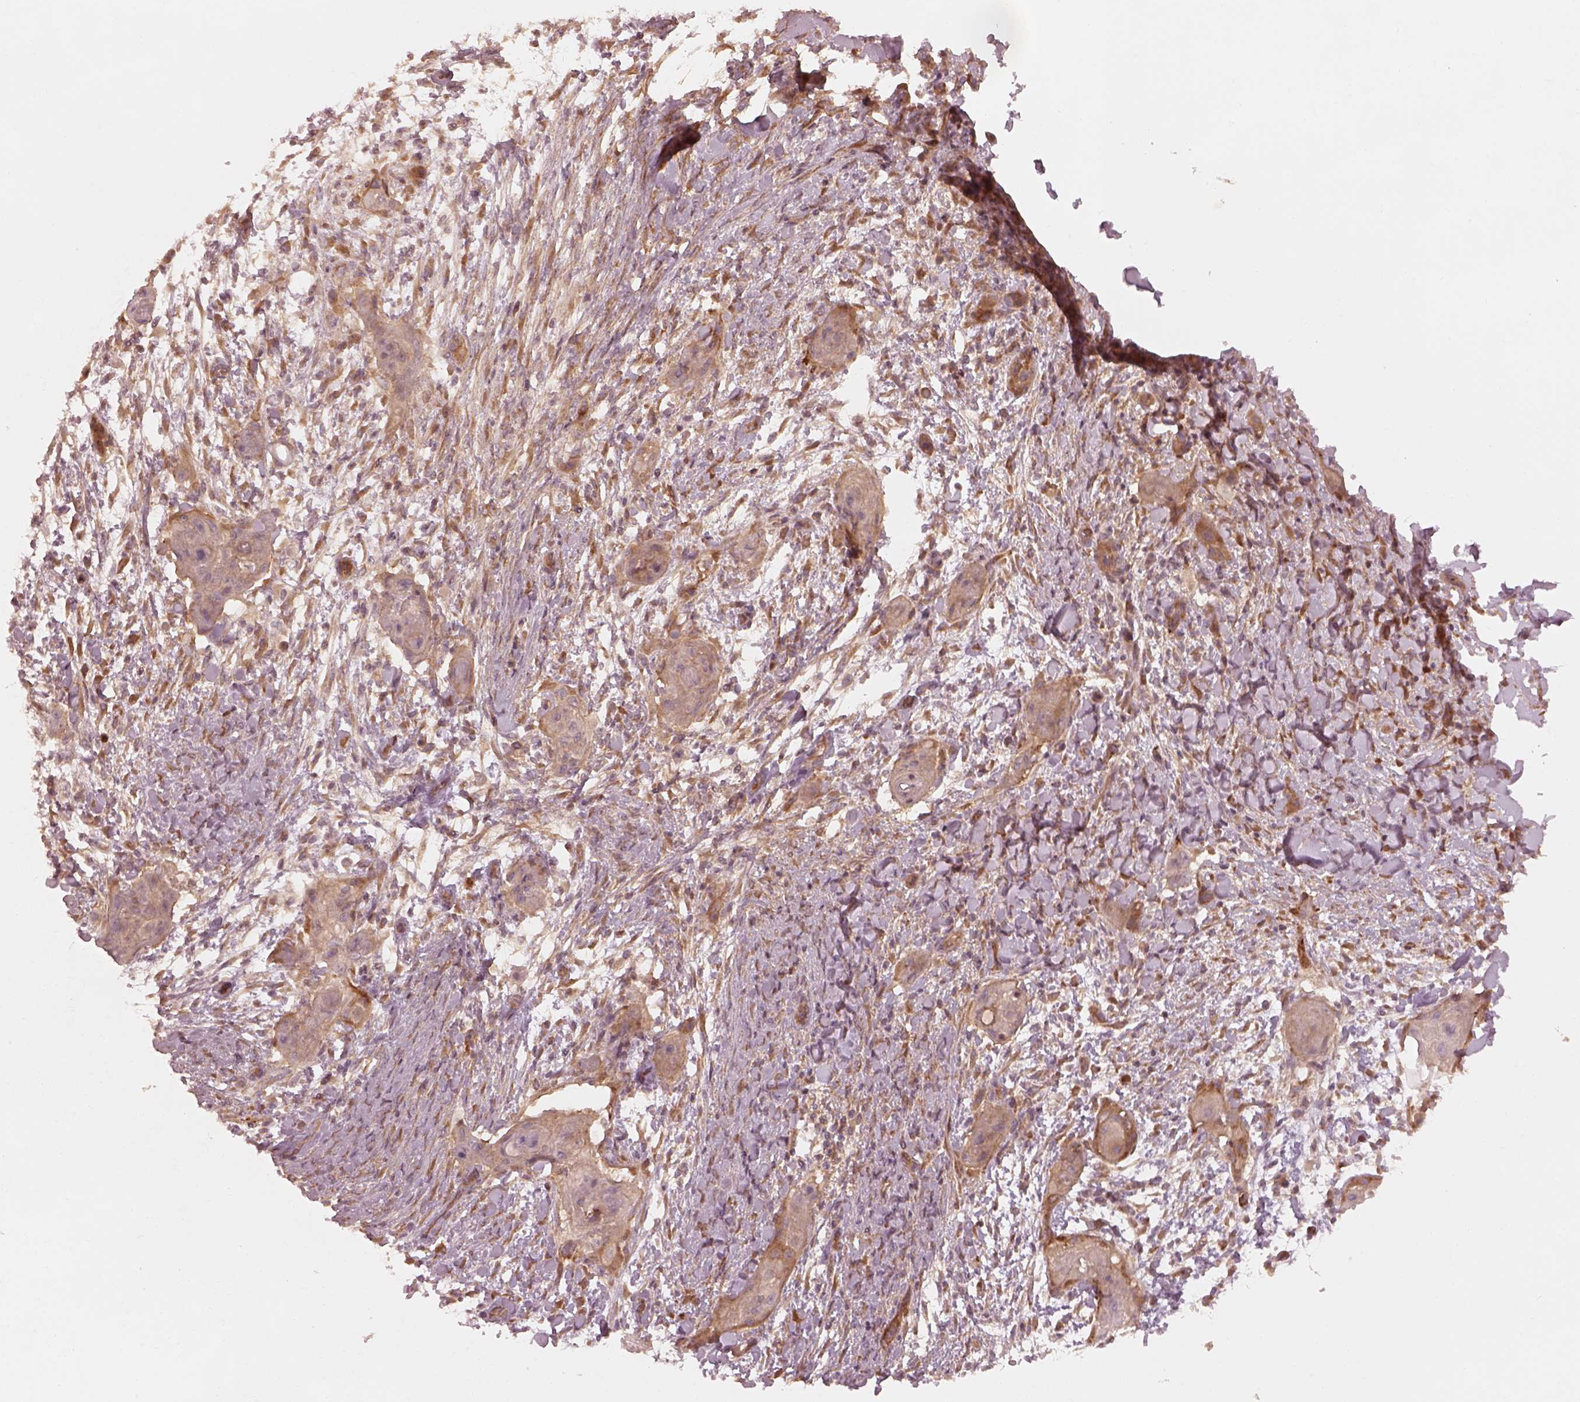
{"staining": {"intensity": "weak", "quantity": ">75%", "location": "cytoplasmic/membranous"}, "tissue": "skin cancer", "cell_type": "Tumor cells", "image_type": "cancer", "snomed": [{"axis": "morphology", "description": "Squamous cell carcinoma, NOS"}, {"axis": "topography", "description": "Skin"}], "caption": "This is an image of immunohistochemistry staining of squamous cell carcinoma (skin), which shows weak expression in the cytoplasmic/membranous of tumor cells.", "gene": "FAM107B", "patient": {"sex": "male", "age": 62}}